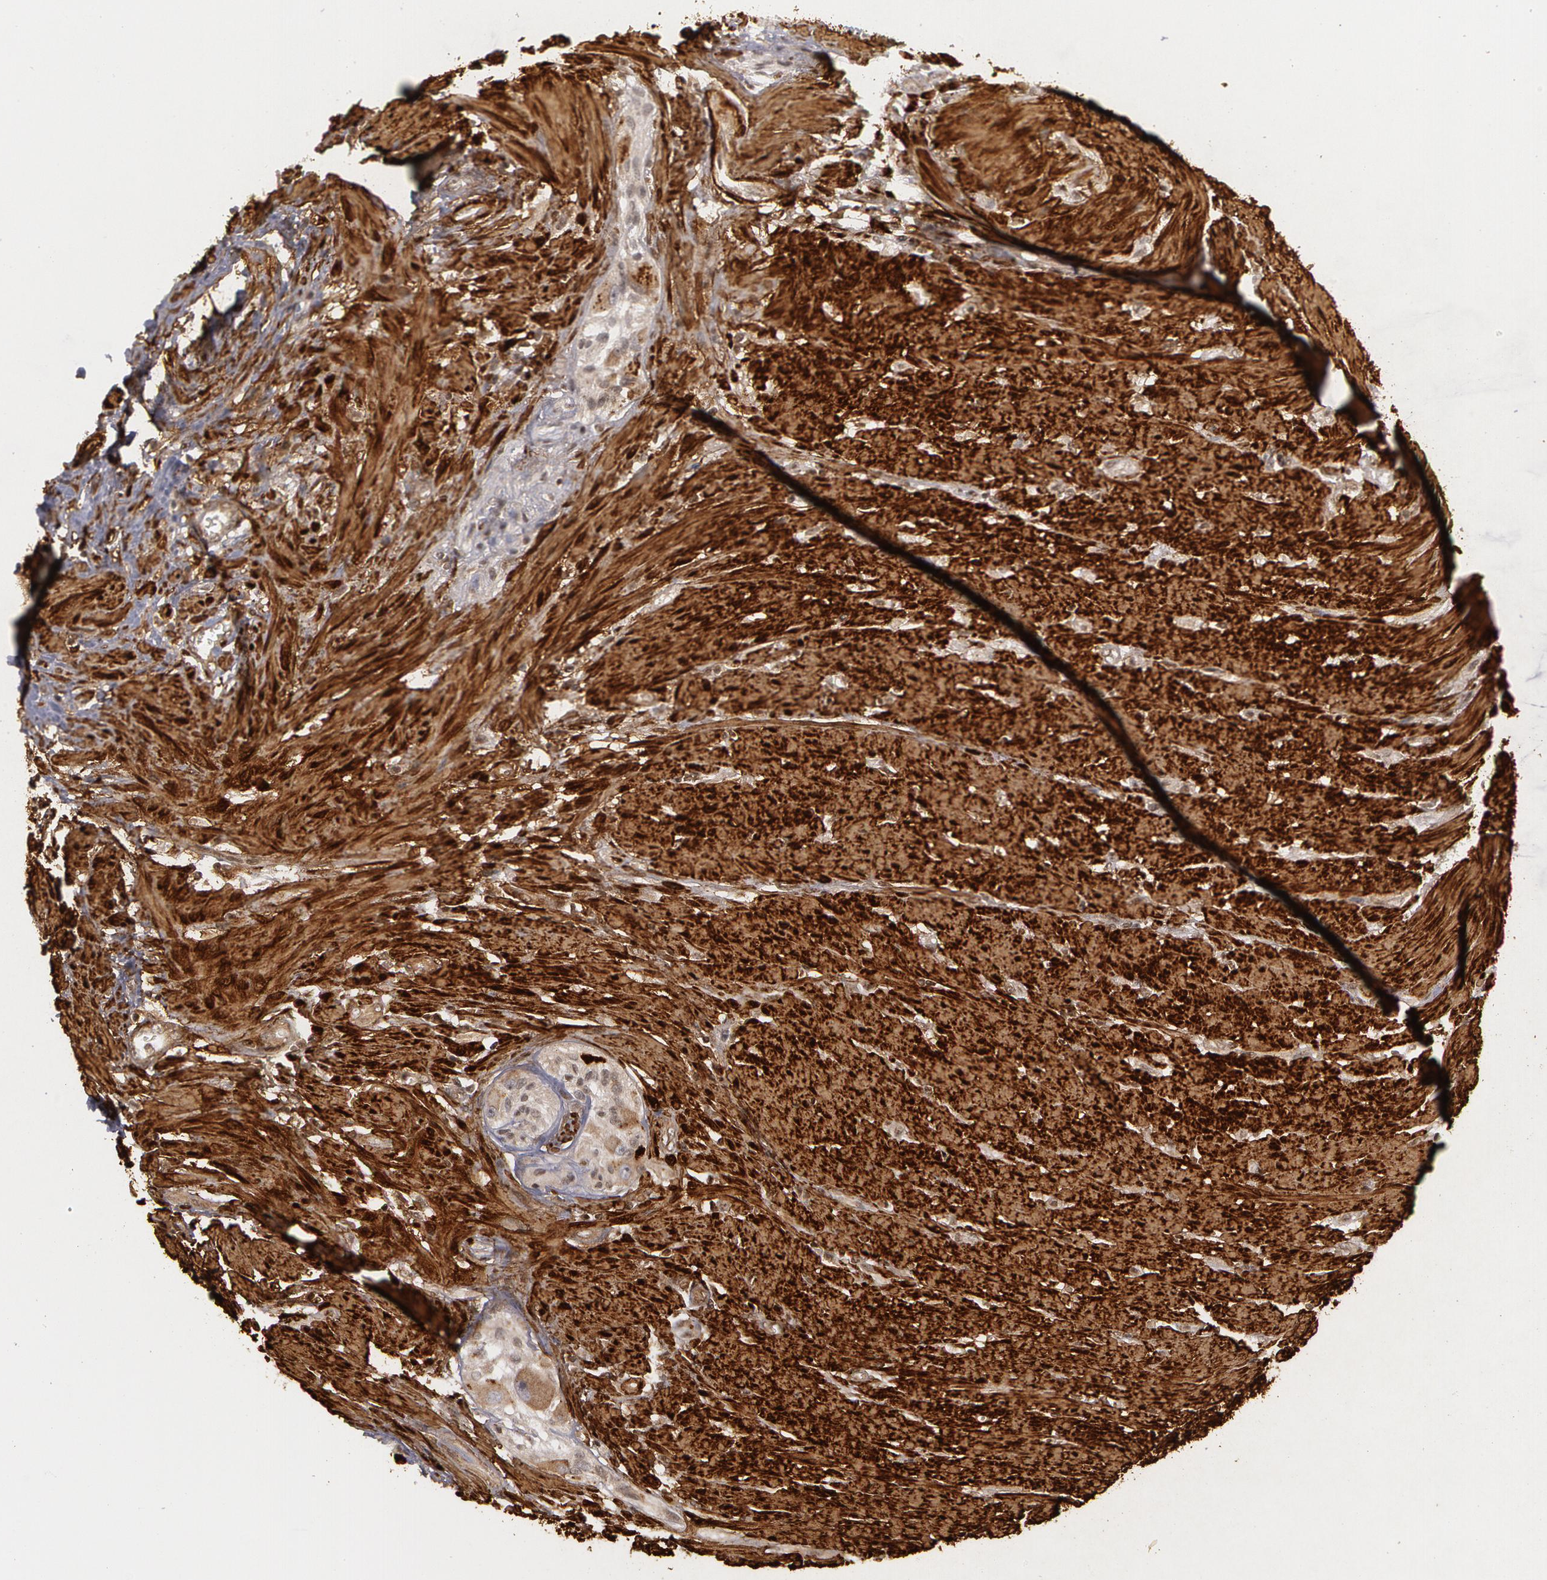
{"staining": {"intensity": "moderate", "quantity": "25%-75%", "location": "cytoplasmic/membranous"}, "tissue": "colorectal cancer", "cell_type": "Tumor cells", "image_type": "cancer", "snomed": [{"axis": "morphology", "description": "Adenocarcinoma, NOS"}, {"axis": "topography", "description": "Colon"}], "caption": "Immunohistochemistry (IHC) micrograph of neoplastic tissue: human colorectal adenocarcinoma stained using IHC demonstrates medium levels of moderate protein expression localized specifically in the cytoplasmic/membranous of tumor cells, appearing as a cytoplasmic/membranous brown color.", "gene": "TAGLN", "patient": {"sex": "female", "age": 46}}